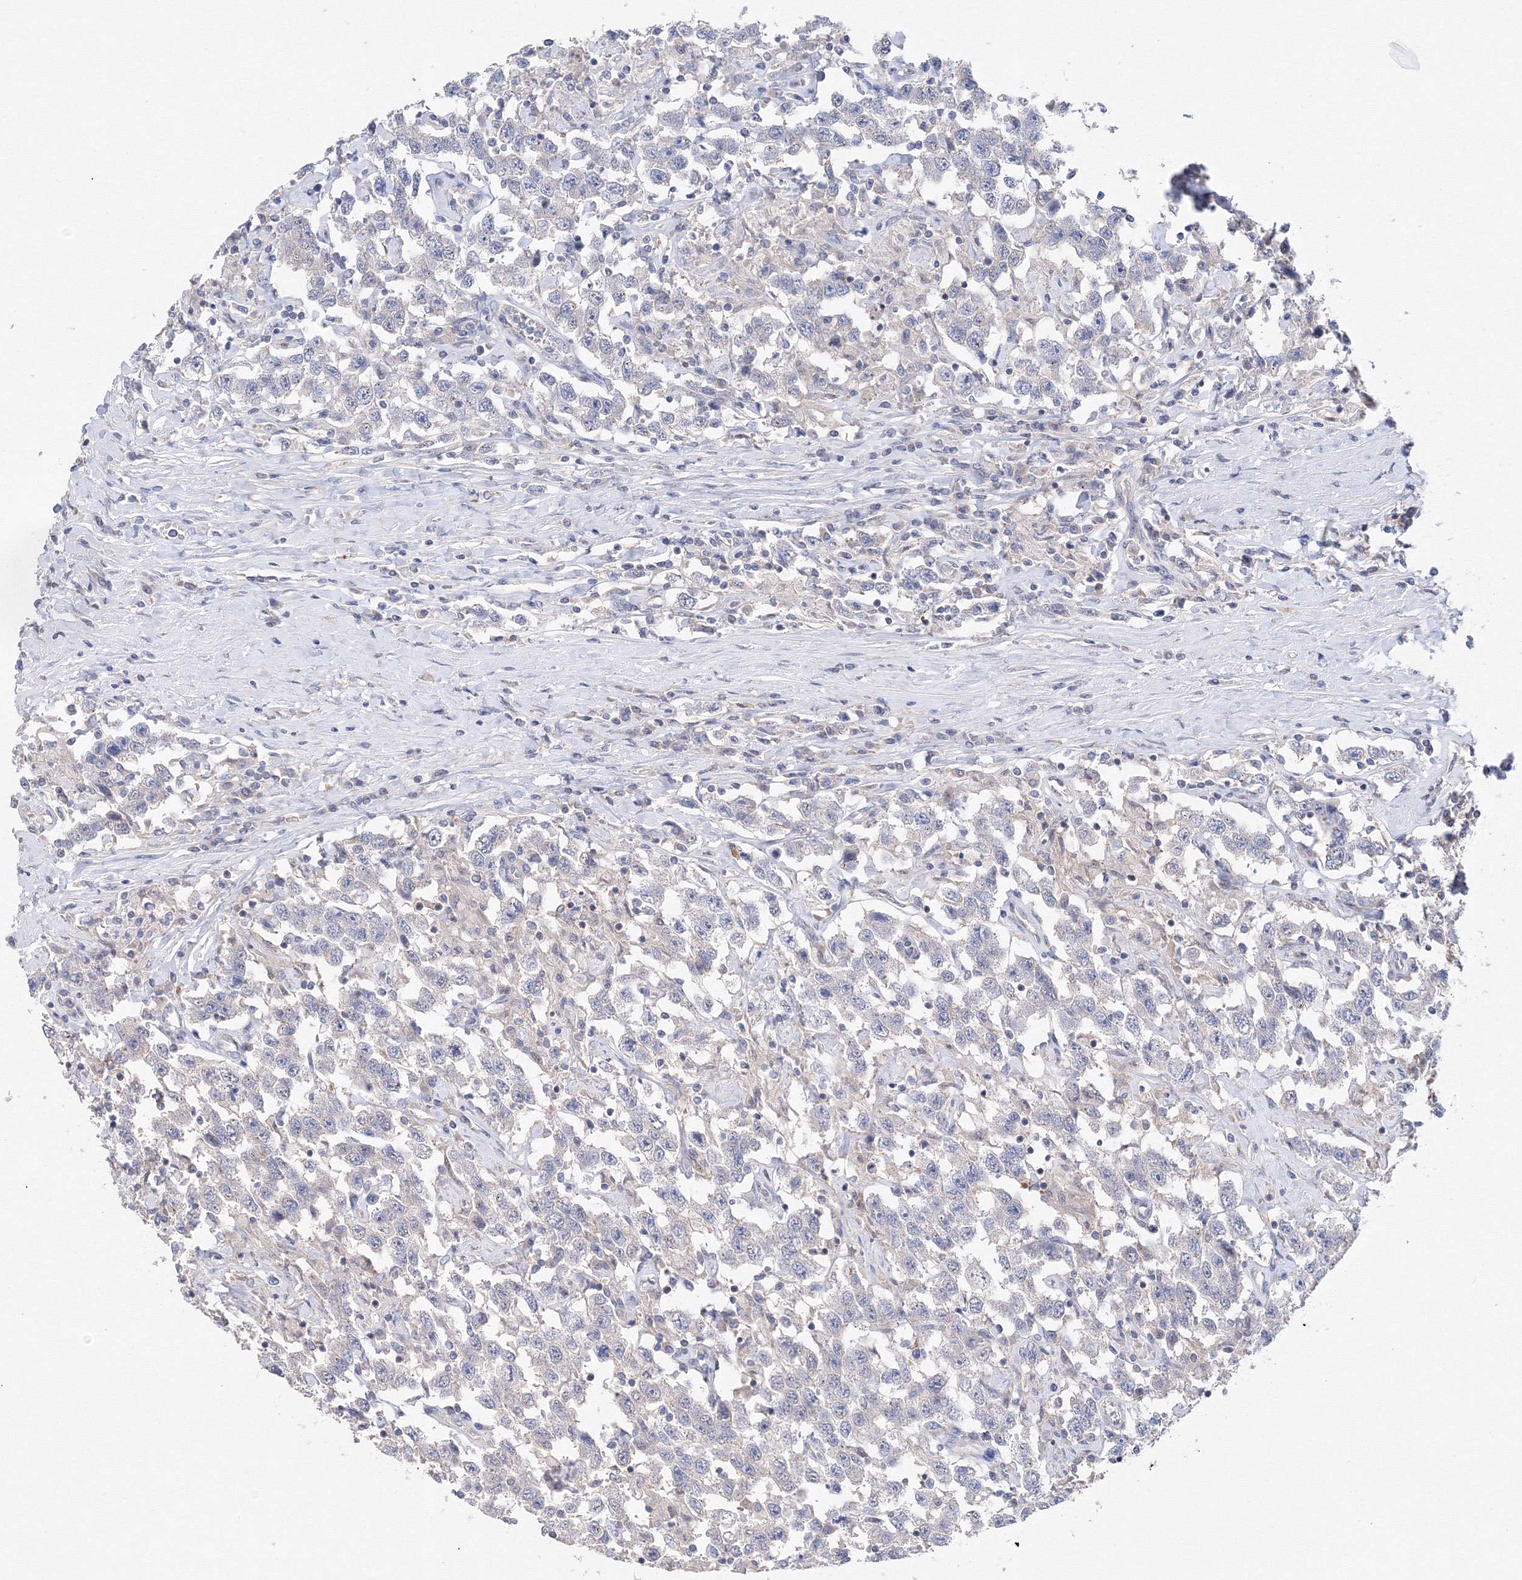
{"staining": {"intensity": "negative", "quantity": "none", "location": "none"}, "tissue": "testis cancer", "cell_type": "Tumor cells", "image_type": "cancer", "snomed": [{"axis": "morphology", "description": "Seminoma, NOS"}, {"axis": "topography", "description": "Testis"}], "caption": "The photomicrograph exhibits no significant staining in tumor cells of seminoma (testis).", "gene": "DIS3L2", "patient": {"sex": "male", "age": 41}}